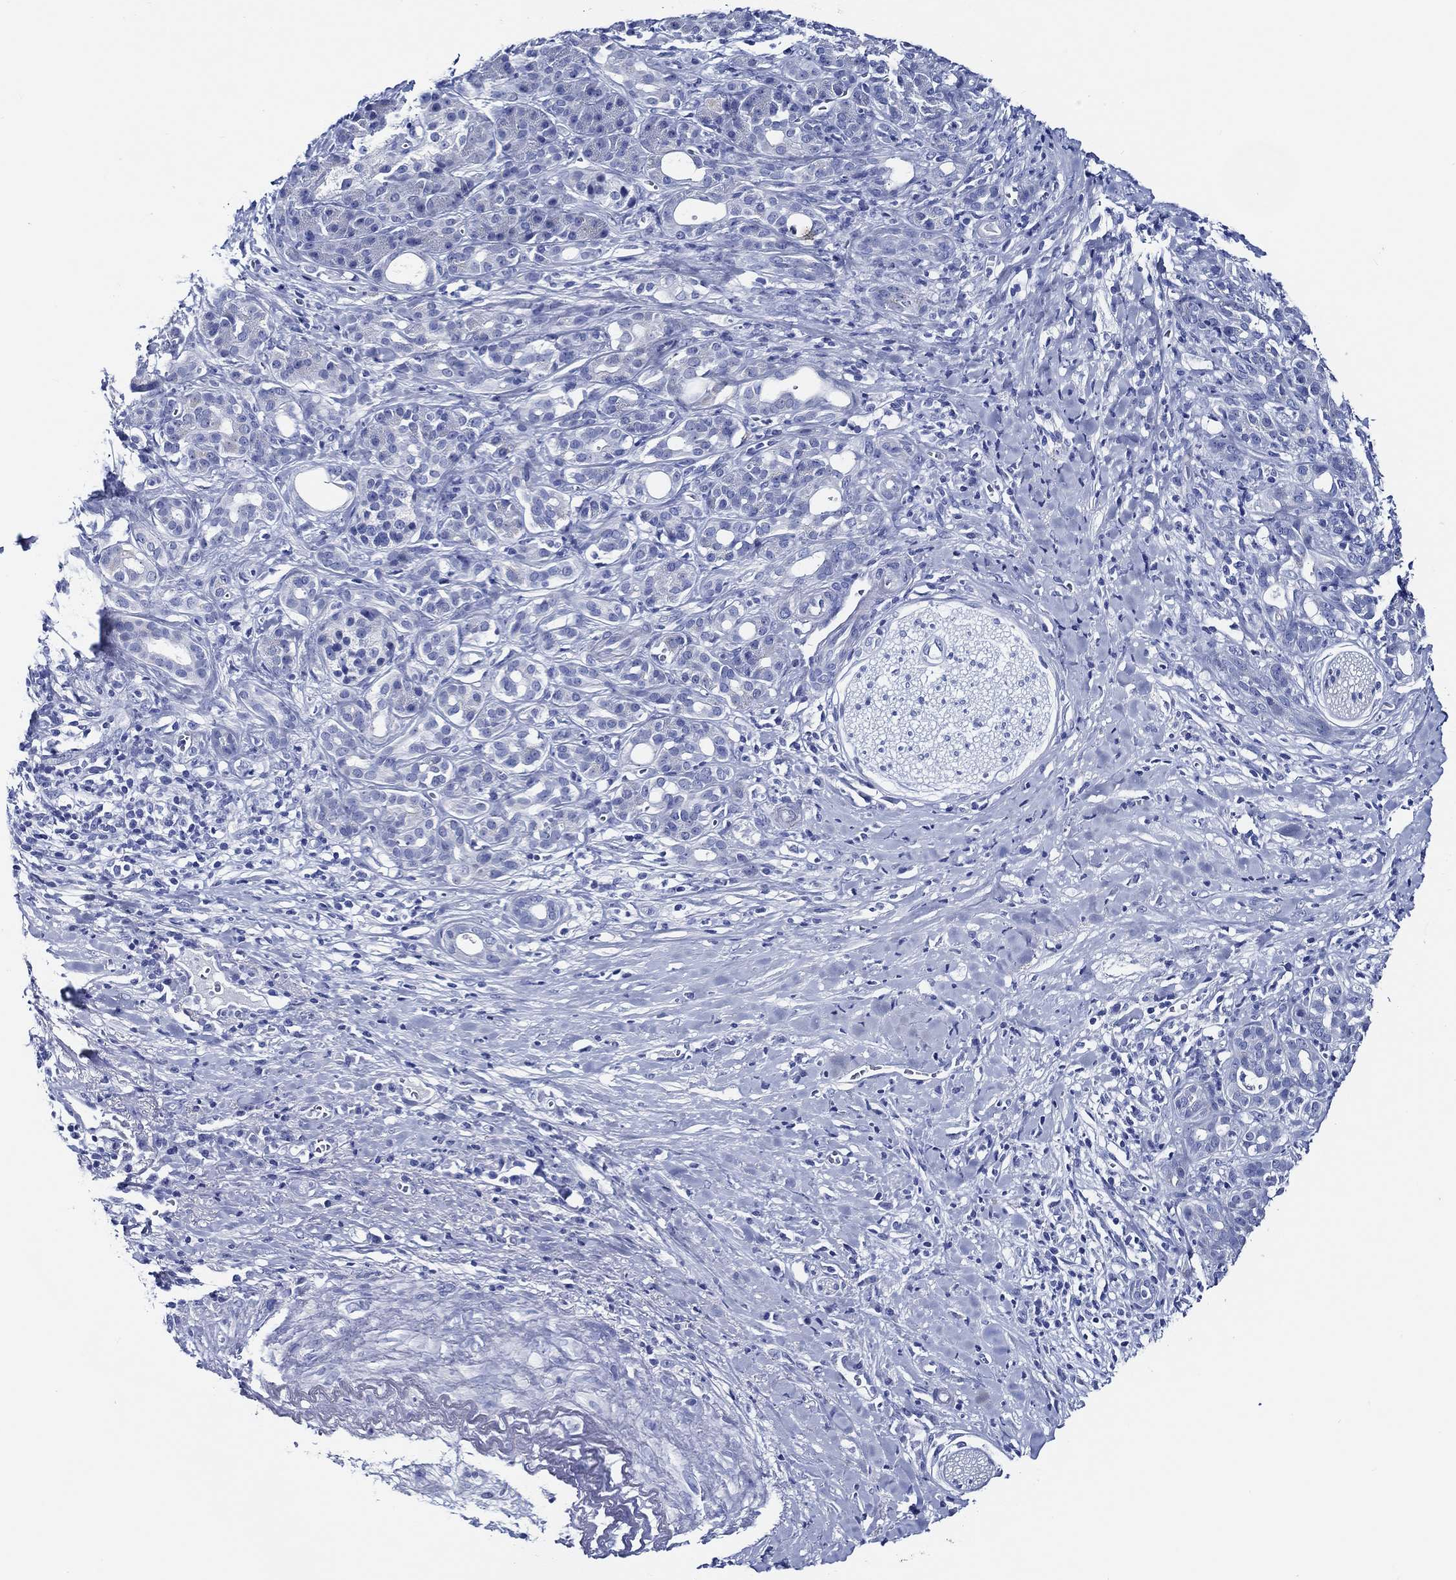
{"staining": {"intensity": "negative", "quantity": "none", "location": "none"}, "tissue": "pancreatic cancer", "cell_type": "Tumor cells", "image_type": "cancer", "snomed": [{"axis": "morphology", "description": "Adenocarcinoma, NOS"}, {"axis": "topography", "description": "Pancreas"}], "caption": "The micrograph displays no significant positivity in tumor cells of adenocarcinoma (pancreatic).", "gene": "WDR62", "patient": {"sex": "male", "age": 61}}